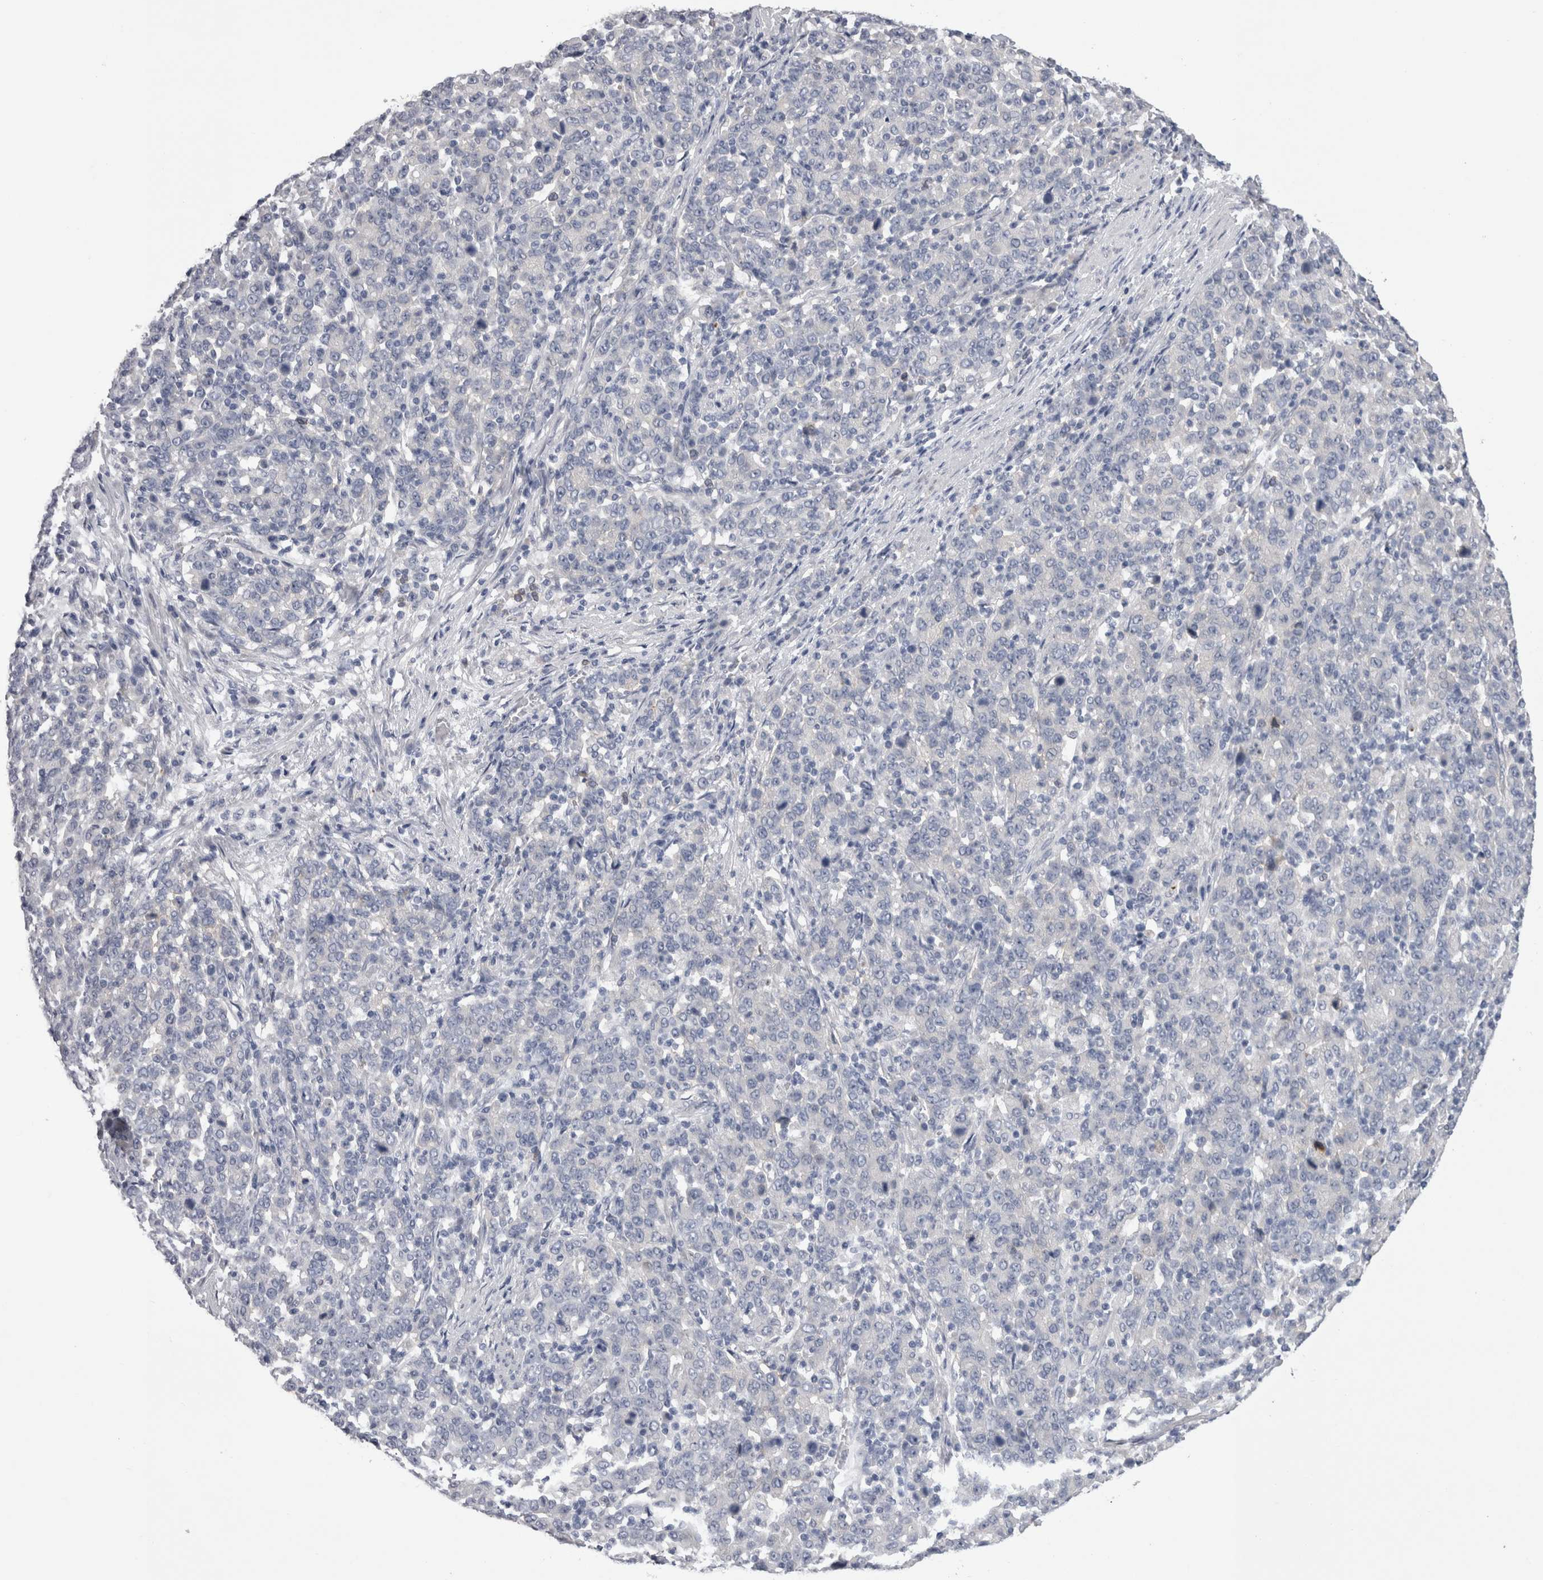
{"staining": {"intensity": "negative", "quantity": "none", "location": "none"}, "tissue": "stomach cancer", "cell_type": "Tumor cells", "image_type": "cancer", "snomed": [{"axis": "morphology", "description": "Adenocarcinoma, NOS"}, {"axis": "topography", "description": "Stomach, upper"}], "caption": "IHC of stomach adenocarcinoma shows no positivity in tumor cells. (DAB (3,3'-diaminobenzidine) immunohistochemistry (IHC) with hematoxylin counter stain).", "gene": "PWP2", "patient": {"sex": "male", "age": 69}}